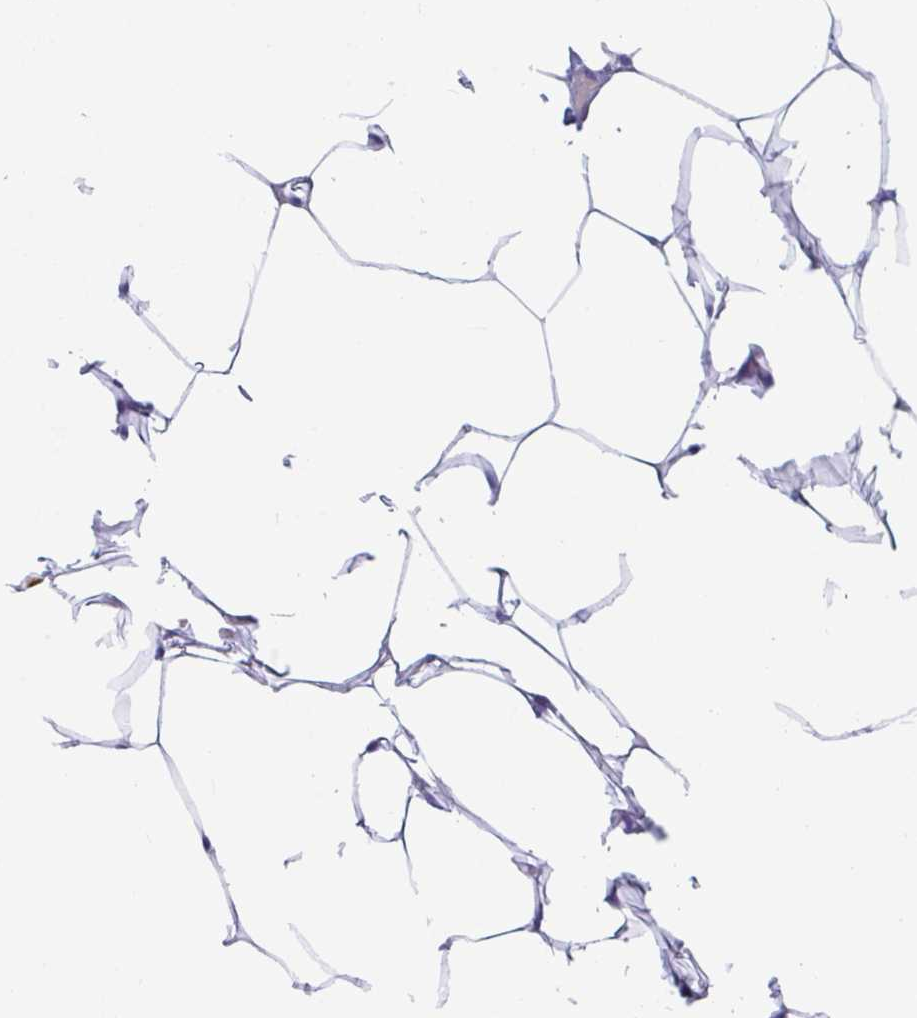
{"staining": {"intensity": "negative", "quantity": "none", "location": "none"}, "tissue": "breast", "cell_type": "Adipocytes", "image_type": "normal", "snomed": [{"axis": "morphology", "description": "Normal tissue, NOS"}, {"axis": "topography", "description": "Breast"}], "caption": "High magnification brightfield microscopy of unremarkable breast stained with DAB (3,3'-diaminobenzidine) (brown) and counterstained with hematoxylin (blue): adipocytes show no significant expression.", "gene": "PLA2G1B", "patient": {"sex": "female", "age": 27}}